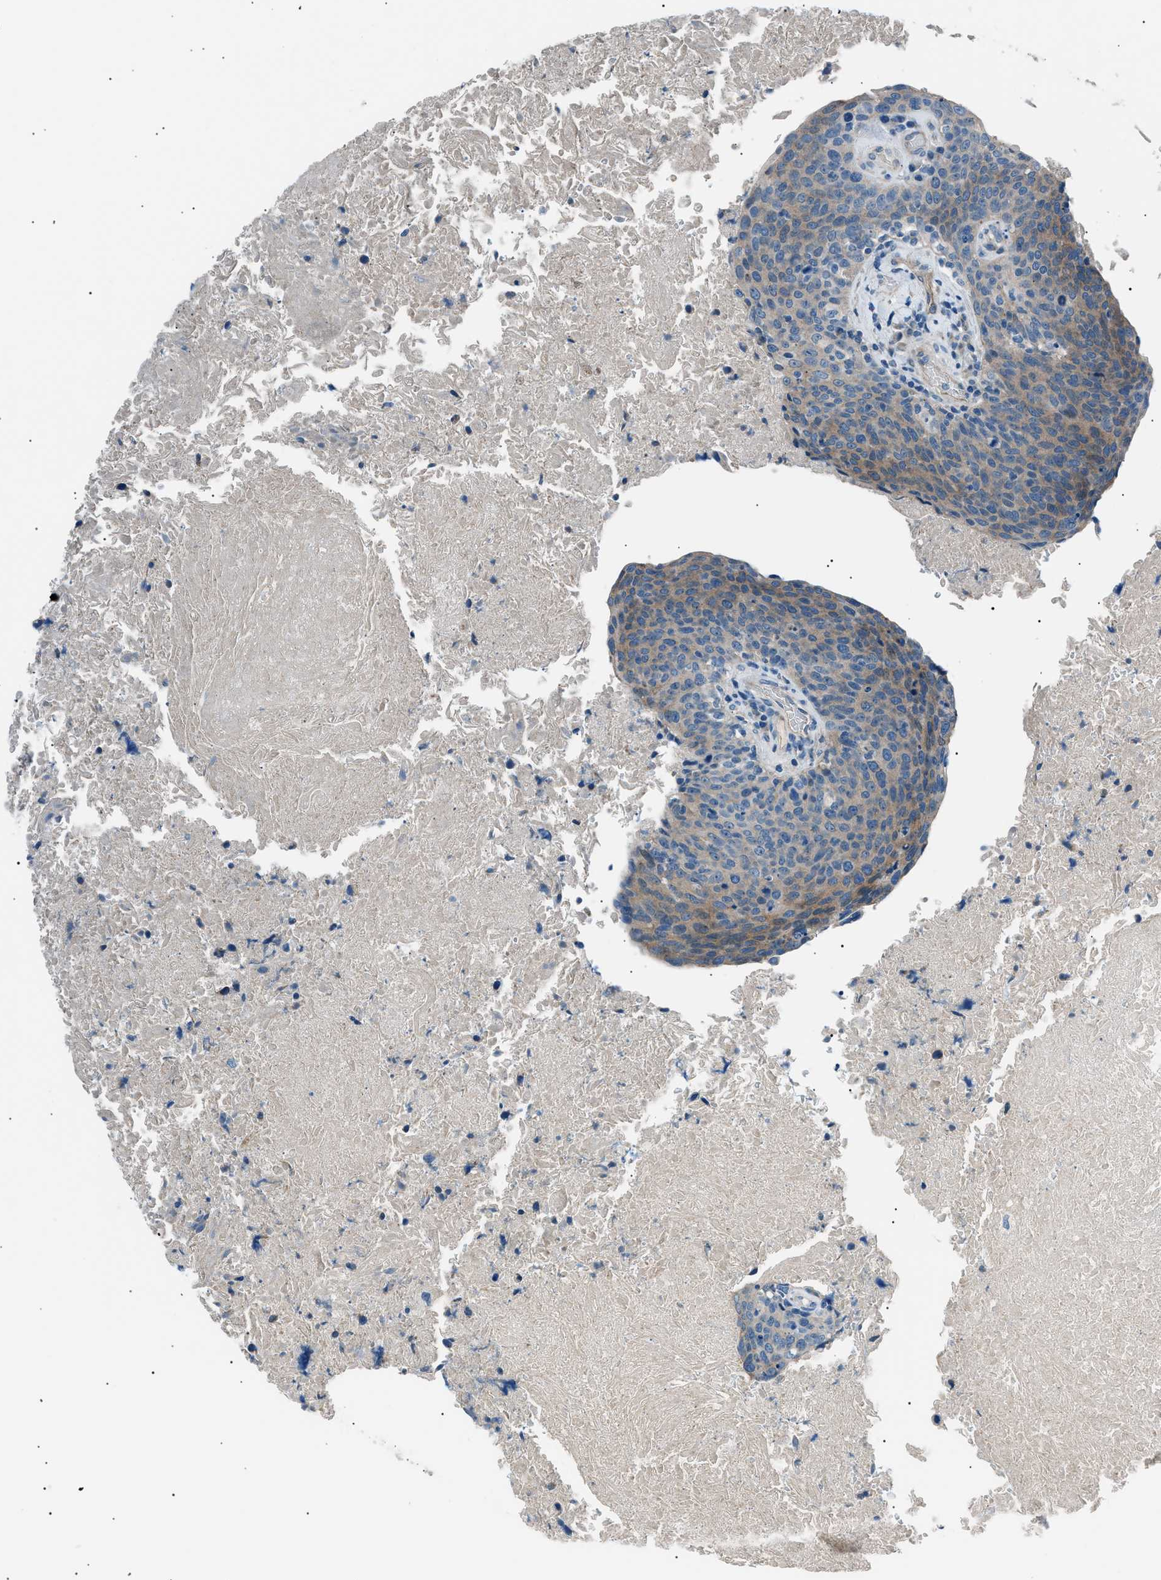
{"staining": {"intensity": "moderate", "quantity": "<25%", "location": "cytoplasmic/membranous"}, "tissue": "head and neck cancer", "cell_type": "Tumor cells", "image_type": "cancer", "snomed": [{"axis": "morphology", "description": "Squamous cell carcinoma, NOS"}, {"axis": "morphology", "description": "Squamous cell carcinoma, metastatic, NOS"}, {"axis": "topography", "description": "Lymph node"}, {"axis": "topography", "description": "Head-Neck"}], "caption": "The micrograph exhibits immunohistochemical staining of squamous cell carcinoma (head and neck). There is moderate cytoplasmic/membranous staining is identified in about <25% of tumor cells.", "gene": "LRRC37B", "patient": {"sex": "male", "age": 62}}